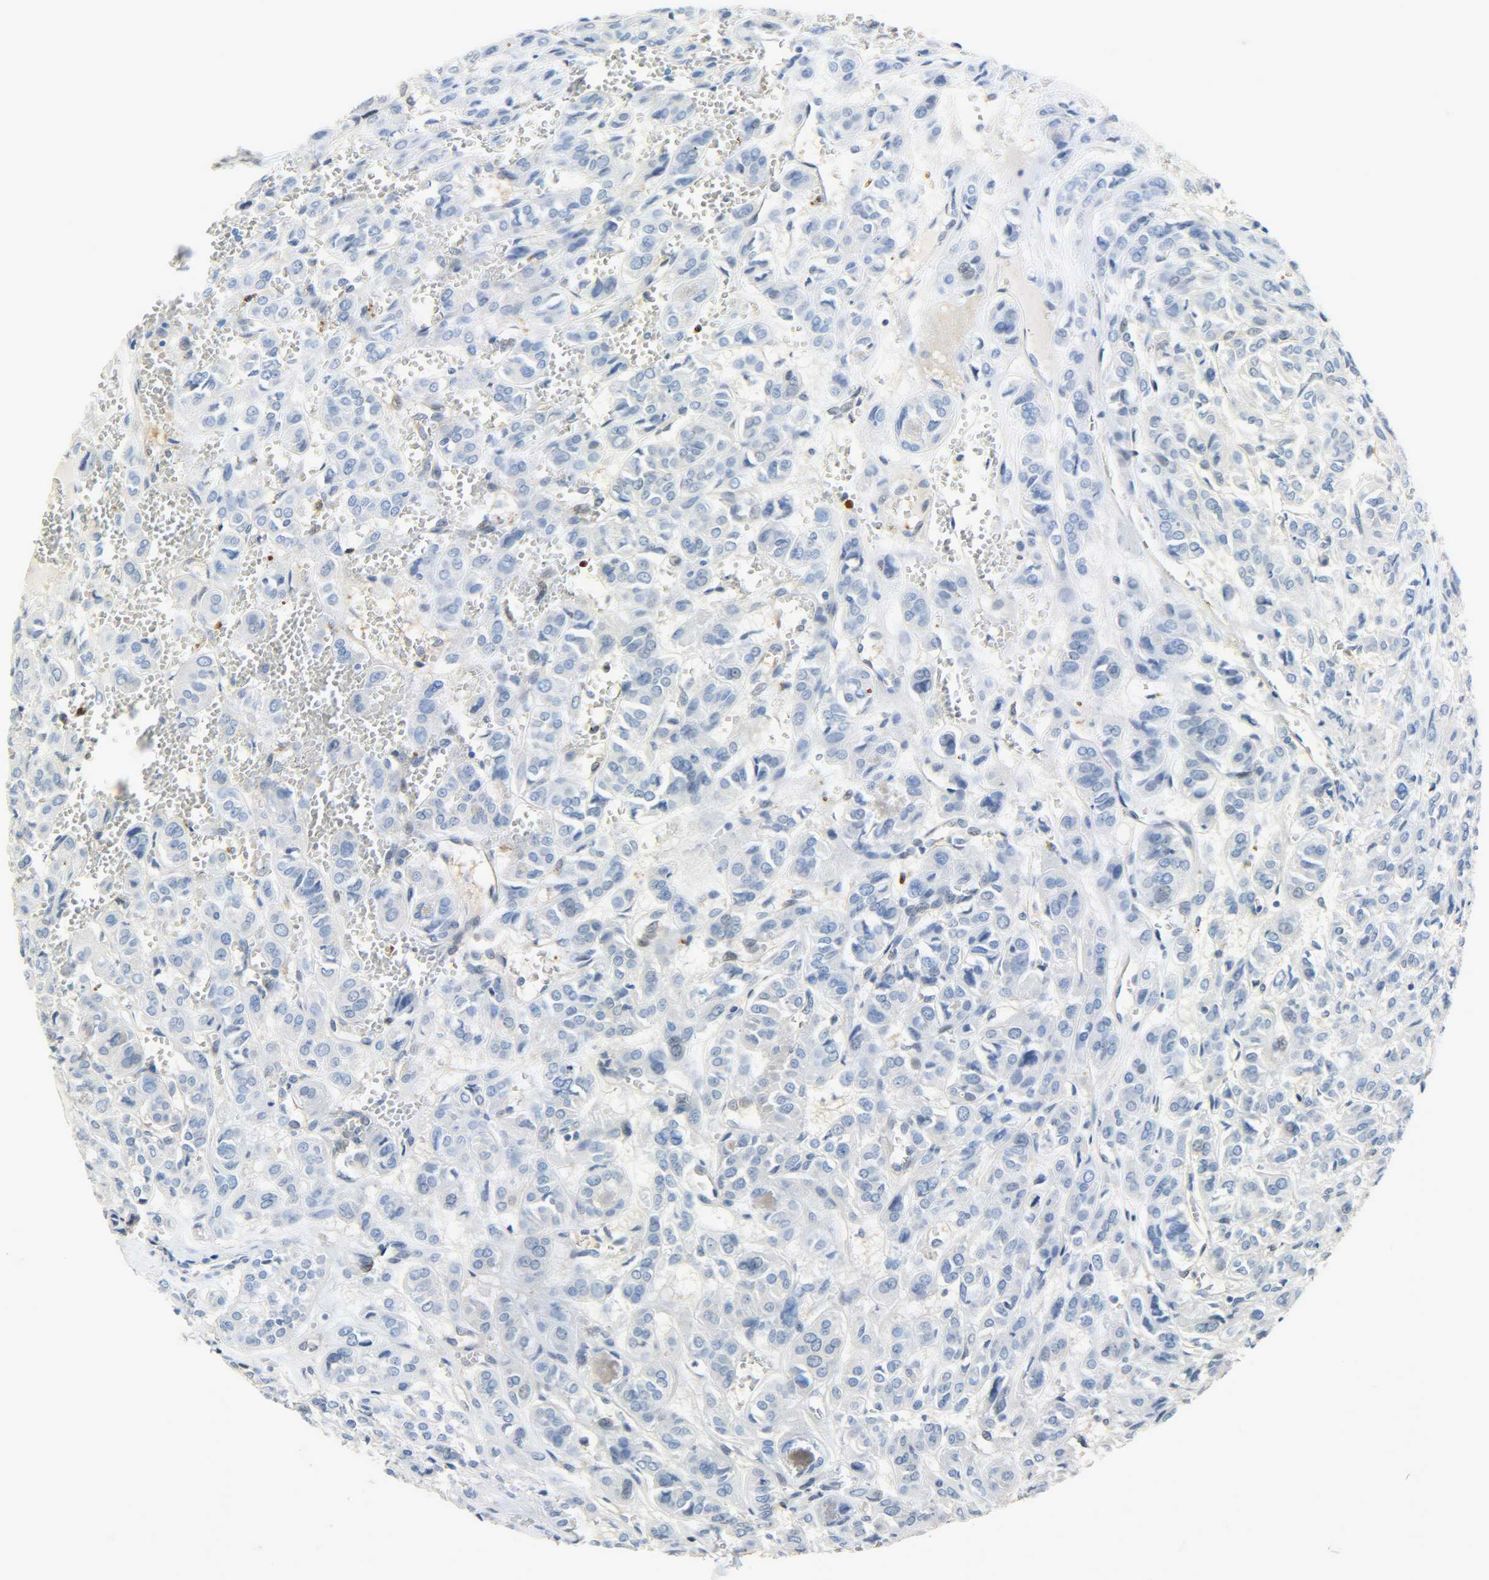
{"staining": {"intensity": "negative", "quantity": "none", "location": "none"}, "tissue": "thyroid cancer", "cell_type": "Tumor cells", "image_type": "cancer", "snomed": [{"axis": "morphology", "description": "Follicular adenoma carcinoma, NOS"}, {"axis": "topography", "description": "Thyroid gland"}], "caption": "Immunohistochemical staining of human thyroid follicular adenoma carcinoma demonstrates no significant staining in tumor cells.", "gene": "EIF4EBP1", "patient": {"sex": "female", "age": 71}}